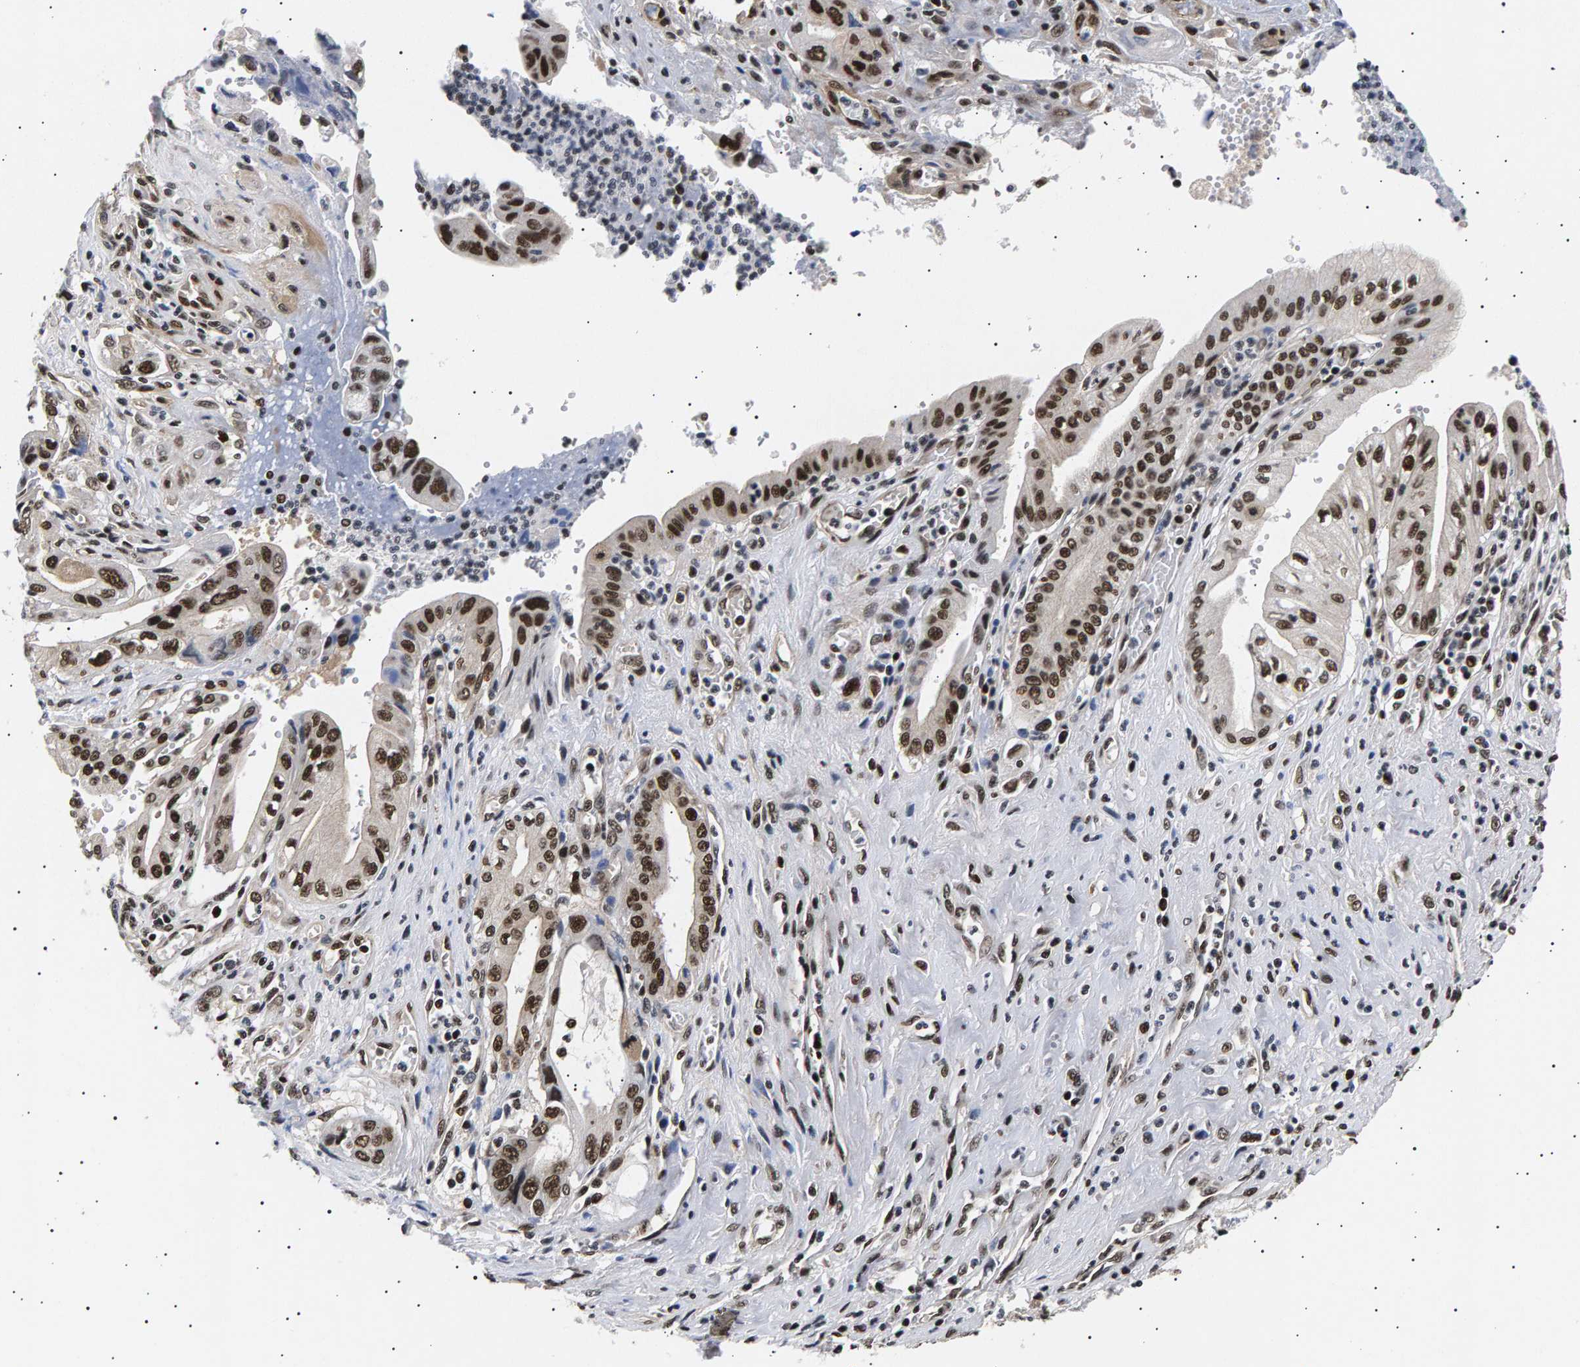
{"staining": {"intensity": "strong", "quantity": ">75%", "location": "nuclear"}, "tissue": "pancreatic cancer", "cell_type": "Tumor cells", "image_type": "cancer", "snomed": [{"axis": "morphology", "description": "Adenocarcinoma, NOS"}, {"axis": "topography", "description": "Pancreas"}], "caption": "A brown stain highlights strong nuclear staining of a protein in human pancreatic cancer tumor cells.", "gene": "ANKRD40", "patient": {"sex": "female", "age": 73}}